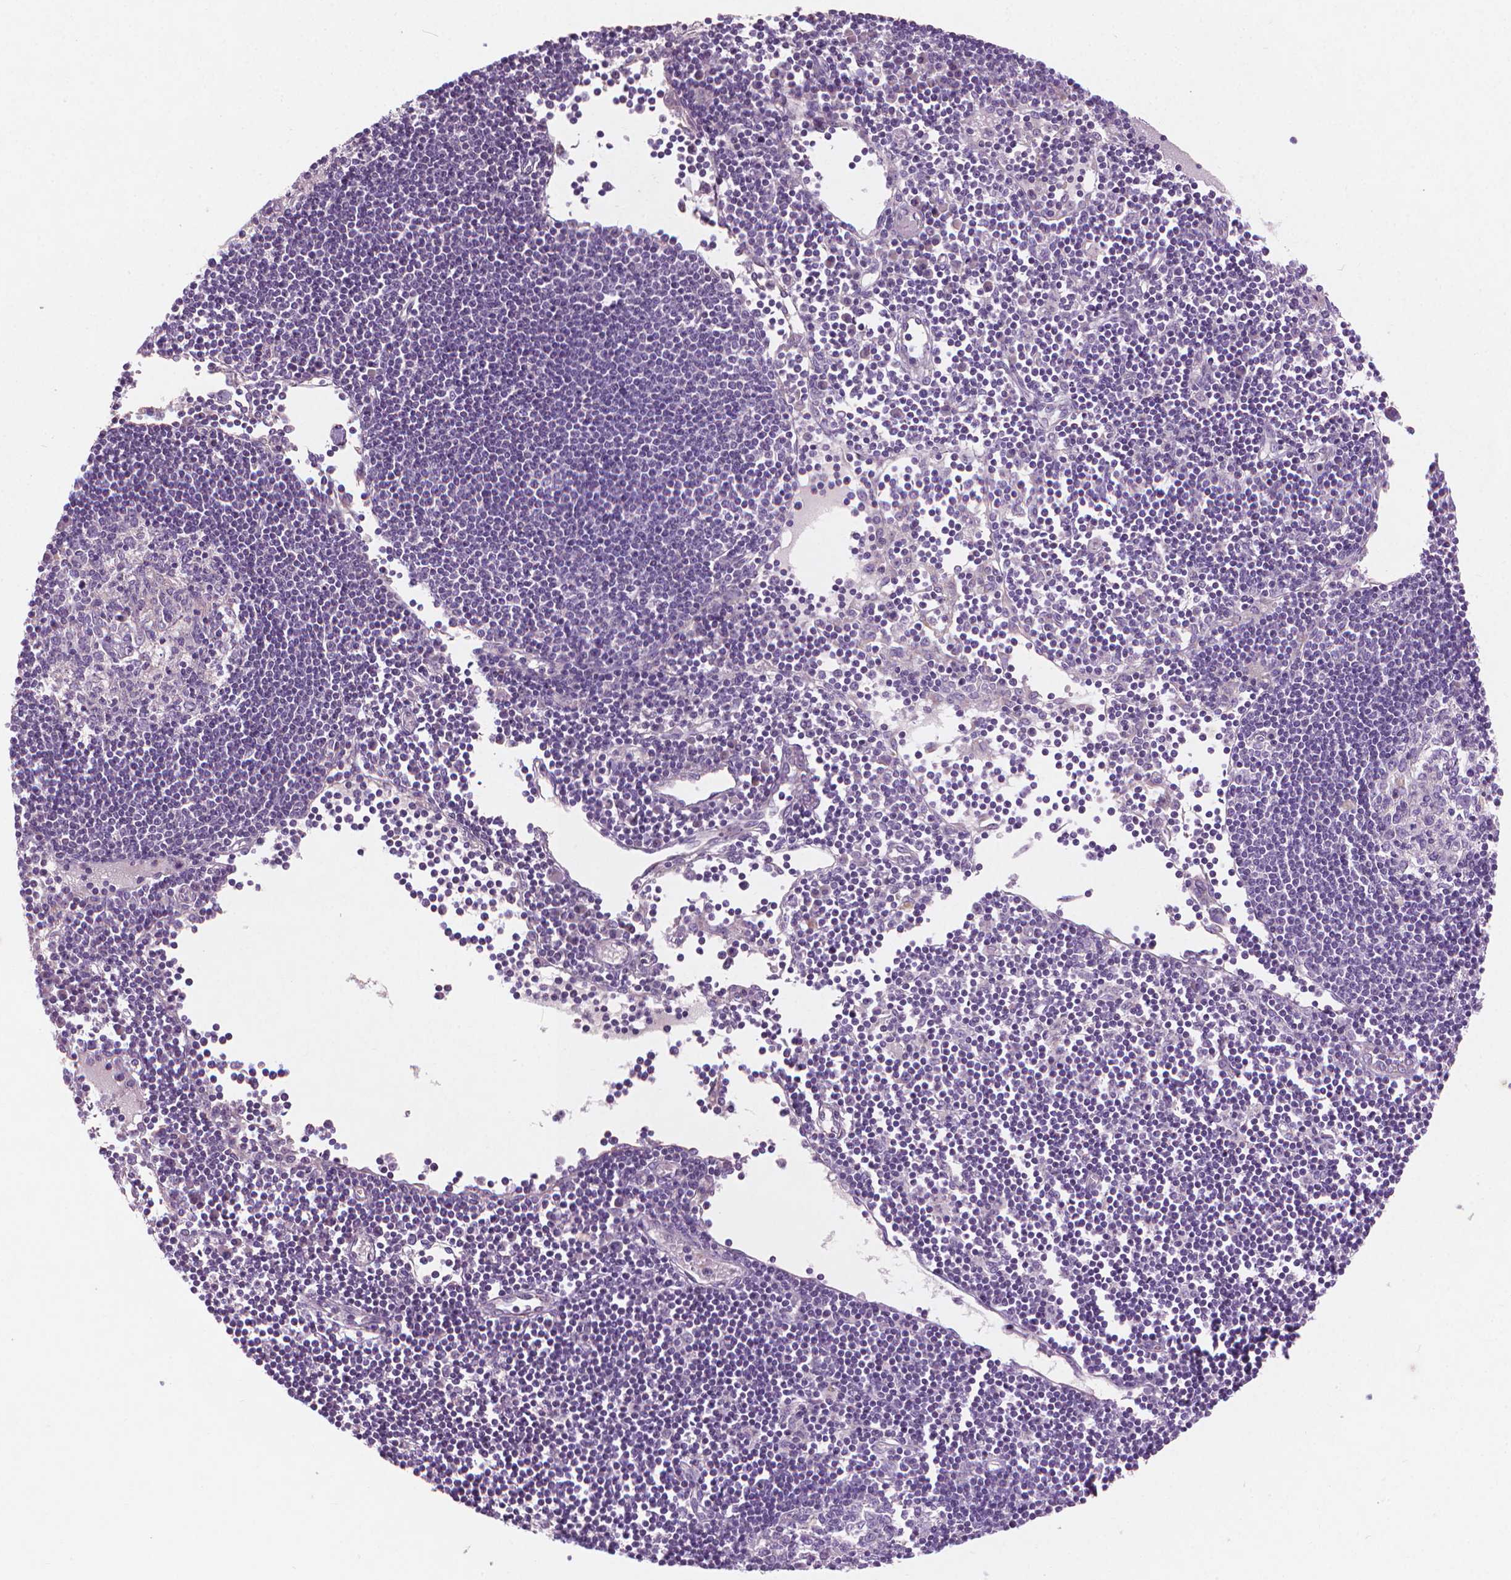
{"staining": {"intensity": "negative", "quantity": "none", "location": "none"}, "tissue": "lymph node", "cell_type": "Germinal center cells", "image_type": "normal", "snomed": [{"axis": "morphology", "description": "Normal tissue, NOS"}, {"axis": "topography", "description": "Lymph node"}], "caption": "Immunohistochemistry (IHC) of unremarkable lymph node shows no positivity in germinal center cells. (DAB (3,3'-diaminobenzidine) immunohistochemistry (IHC), high magnification).", "gene": "RIIAD1", "patient": {"sex": "female", "age": 65}}